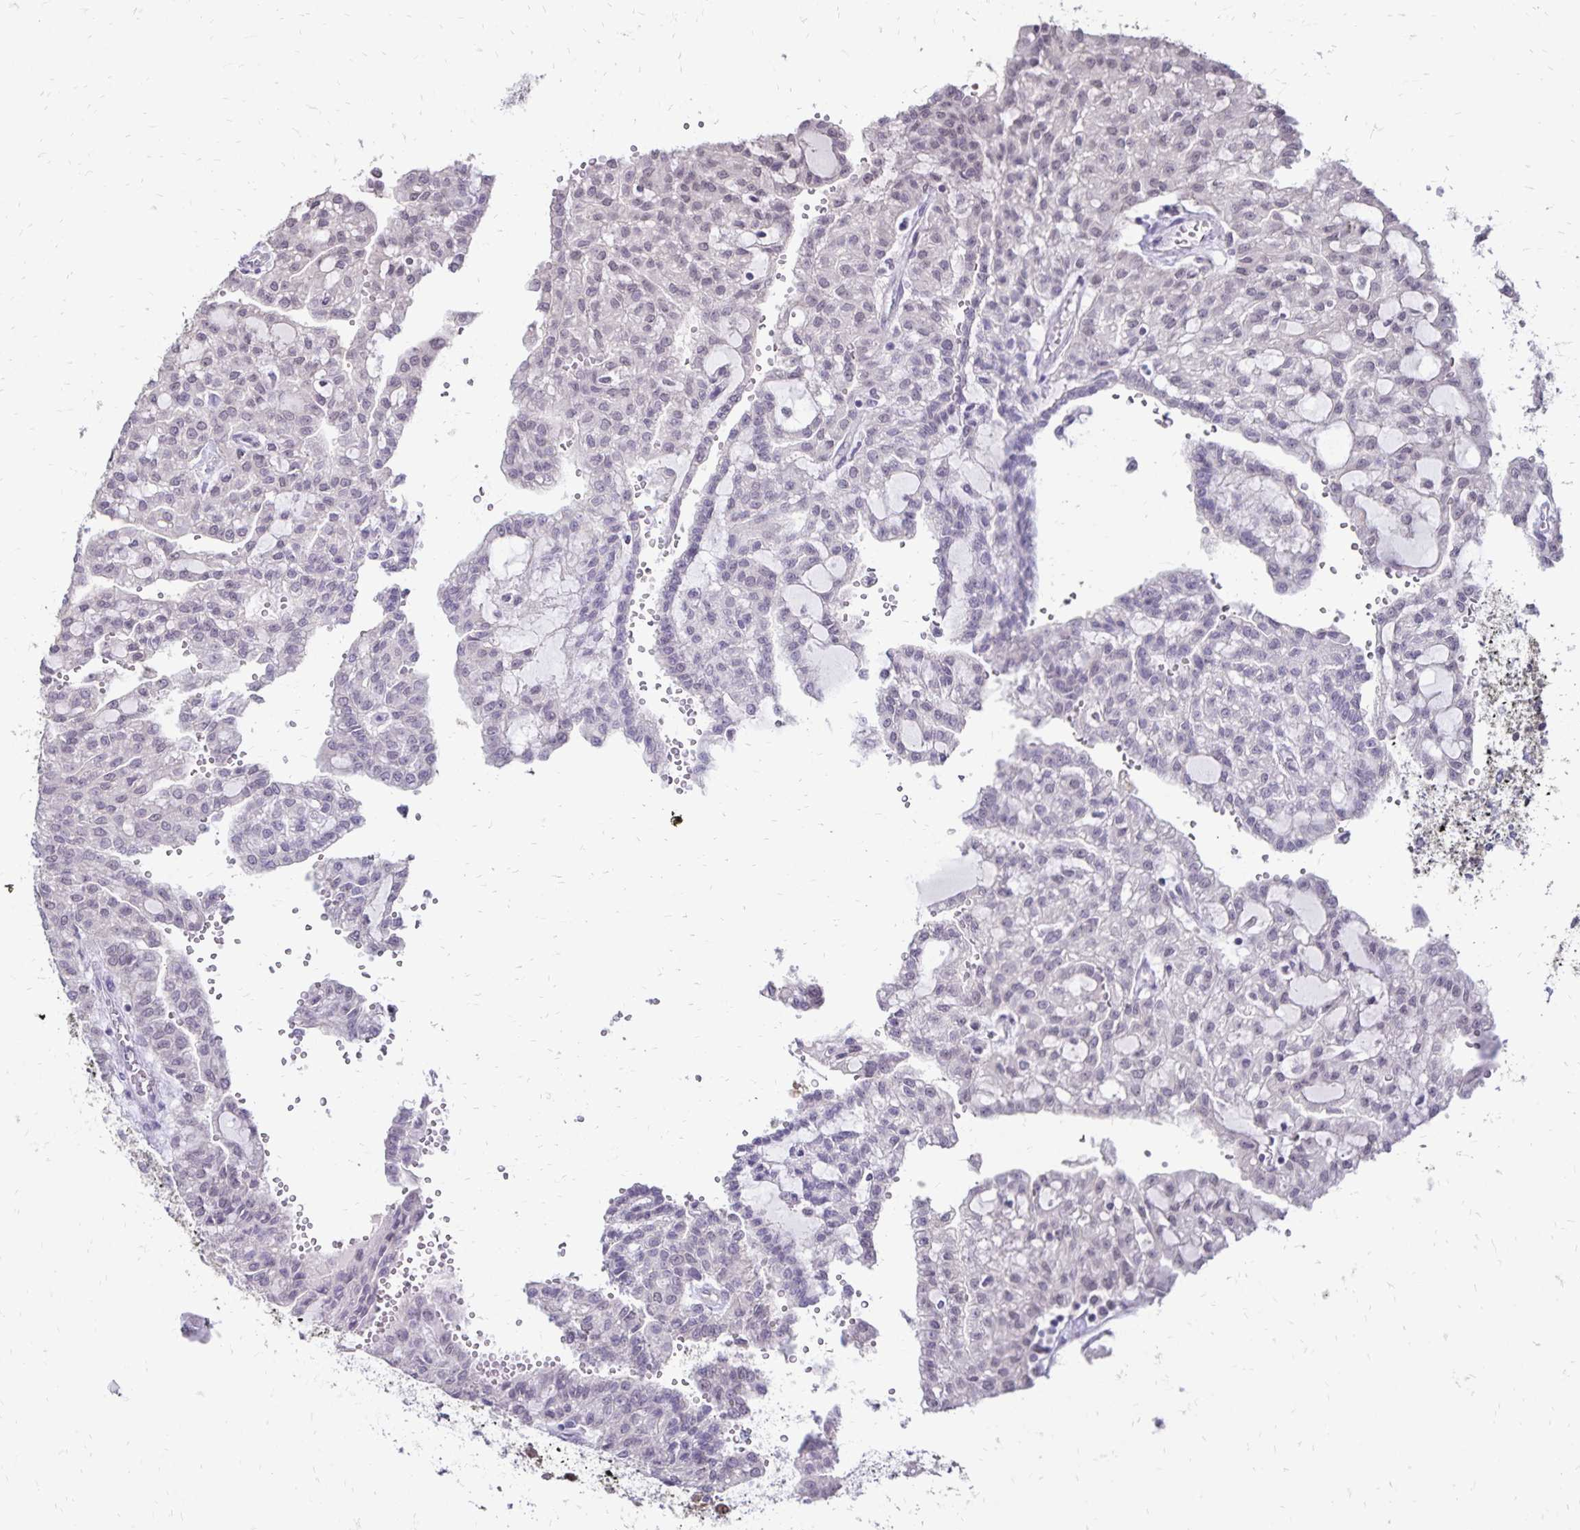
{"staining": {"intensity": "negative", "quantity": "none", "location": "none"}, "tissue": "renal cancer", "cell_type": "Tumor cells", "image_type": "cancer", "snomed": [{"axis": "morphology", "description": "Adenocarcinoma, NOS"}, {"axis": "topography", "description": "Kidney"}], "caption": "The photomicrograph demonstrates no significant staining in tumor cells of adenocarcinoma (renal).", "gene": "POLB", "patient": {"sex": "male", "age": 63}}